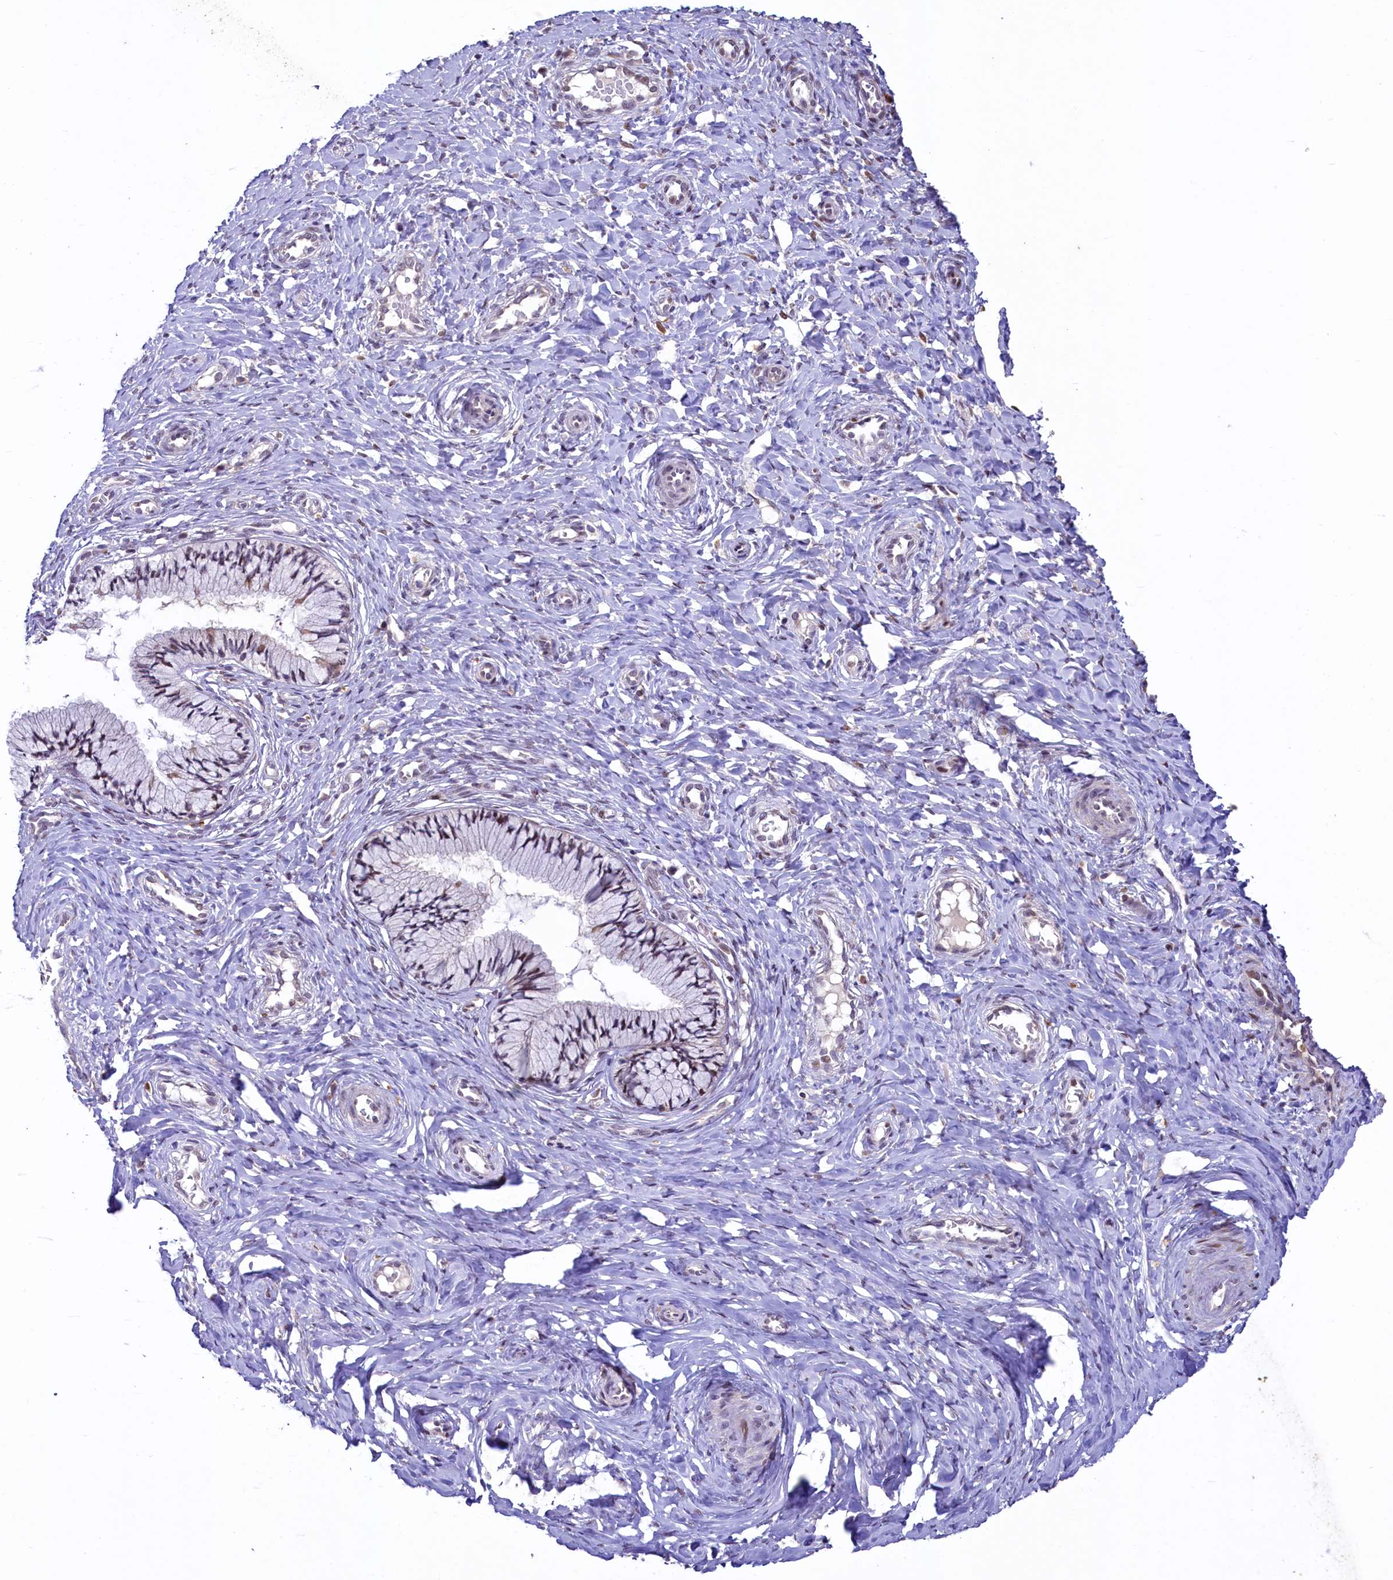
{"staining": {"intensity": "moderate", "quantity": "25%-75%", "location": "cytoplasmic/membranous,nuclear"}, "tissue": "cervix", "cell_type": "Glandular cells", "image_type": "normal", "snomed": [{"axis": "morphology", "description": "Normal tissue, NOS"}, {"axis": "topography", "description": "Cervix"}], "caption": "Approximately 25%-75% of glandular cells in benign cervix demonstrate moderate cytoplasmic/membranous,nuclear protein staining as visualized by brown immunohistochemical staining.", "gene": "ANKS3", "patient": {"sex": "female", "age": 27}}